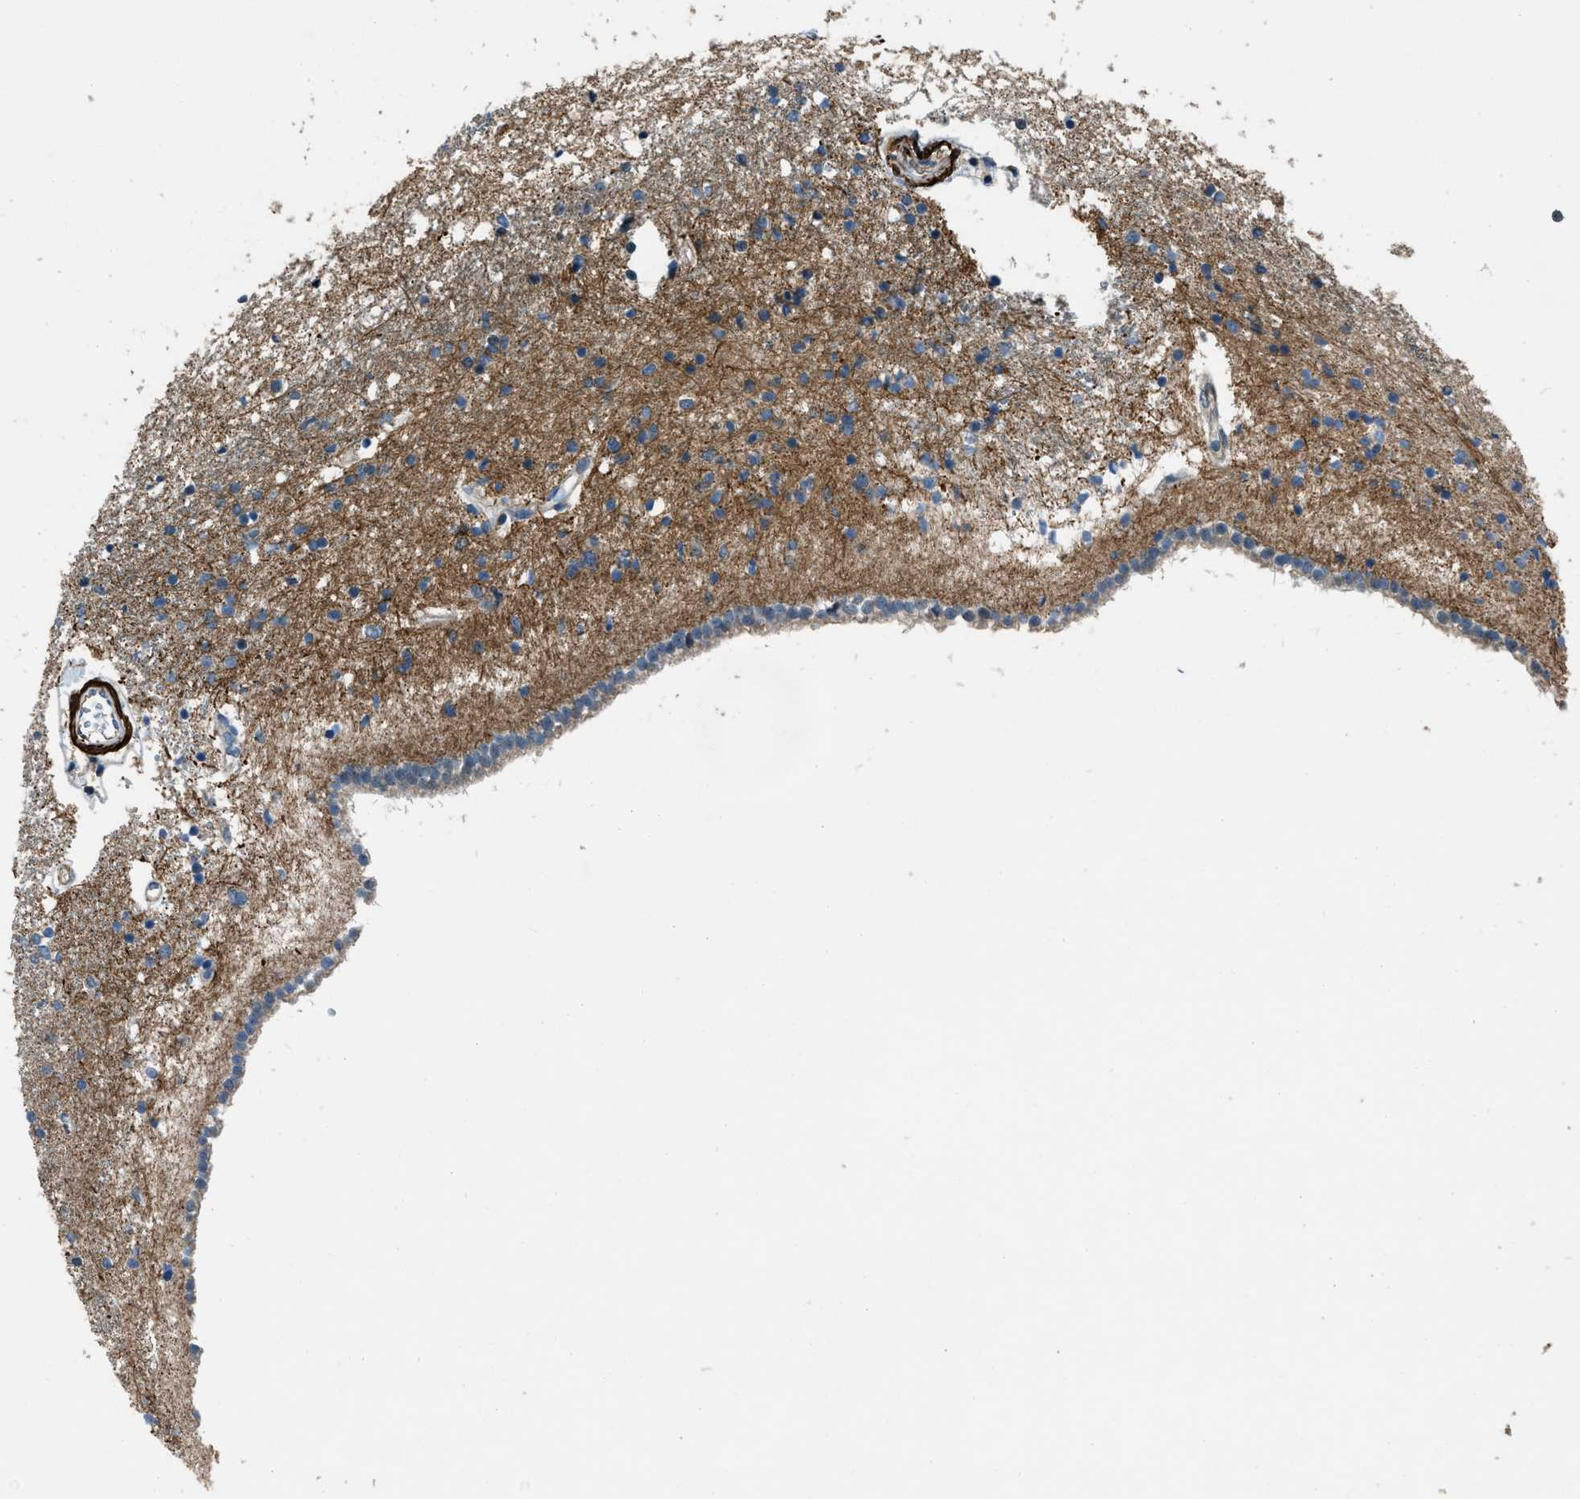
{"staining": {"intensity": "weak", "quantity": ">75%", "location": "cytoplasmic/membranous"}, "tissue": "caudate", "cell_type": "Glial cells", "image_type": "normal", "snomed": [{"axis": "morphology", "description": "Normal tissue, NOS"}, {"axis": "topography", "description": "Lateral ventricle wall"}], "caption": "The photomicrograph shows a brown stain indicating the presence of a protein in the cytoplasmic/membranous of glial cells in caudate. (Stains: DAB in brown, nuclei in blue, Microscopy: brightfield microscopy at high magnification).", "gene": "NUDCD3", "patient": {"sex": "male", "age": 45}}